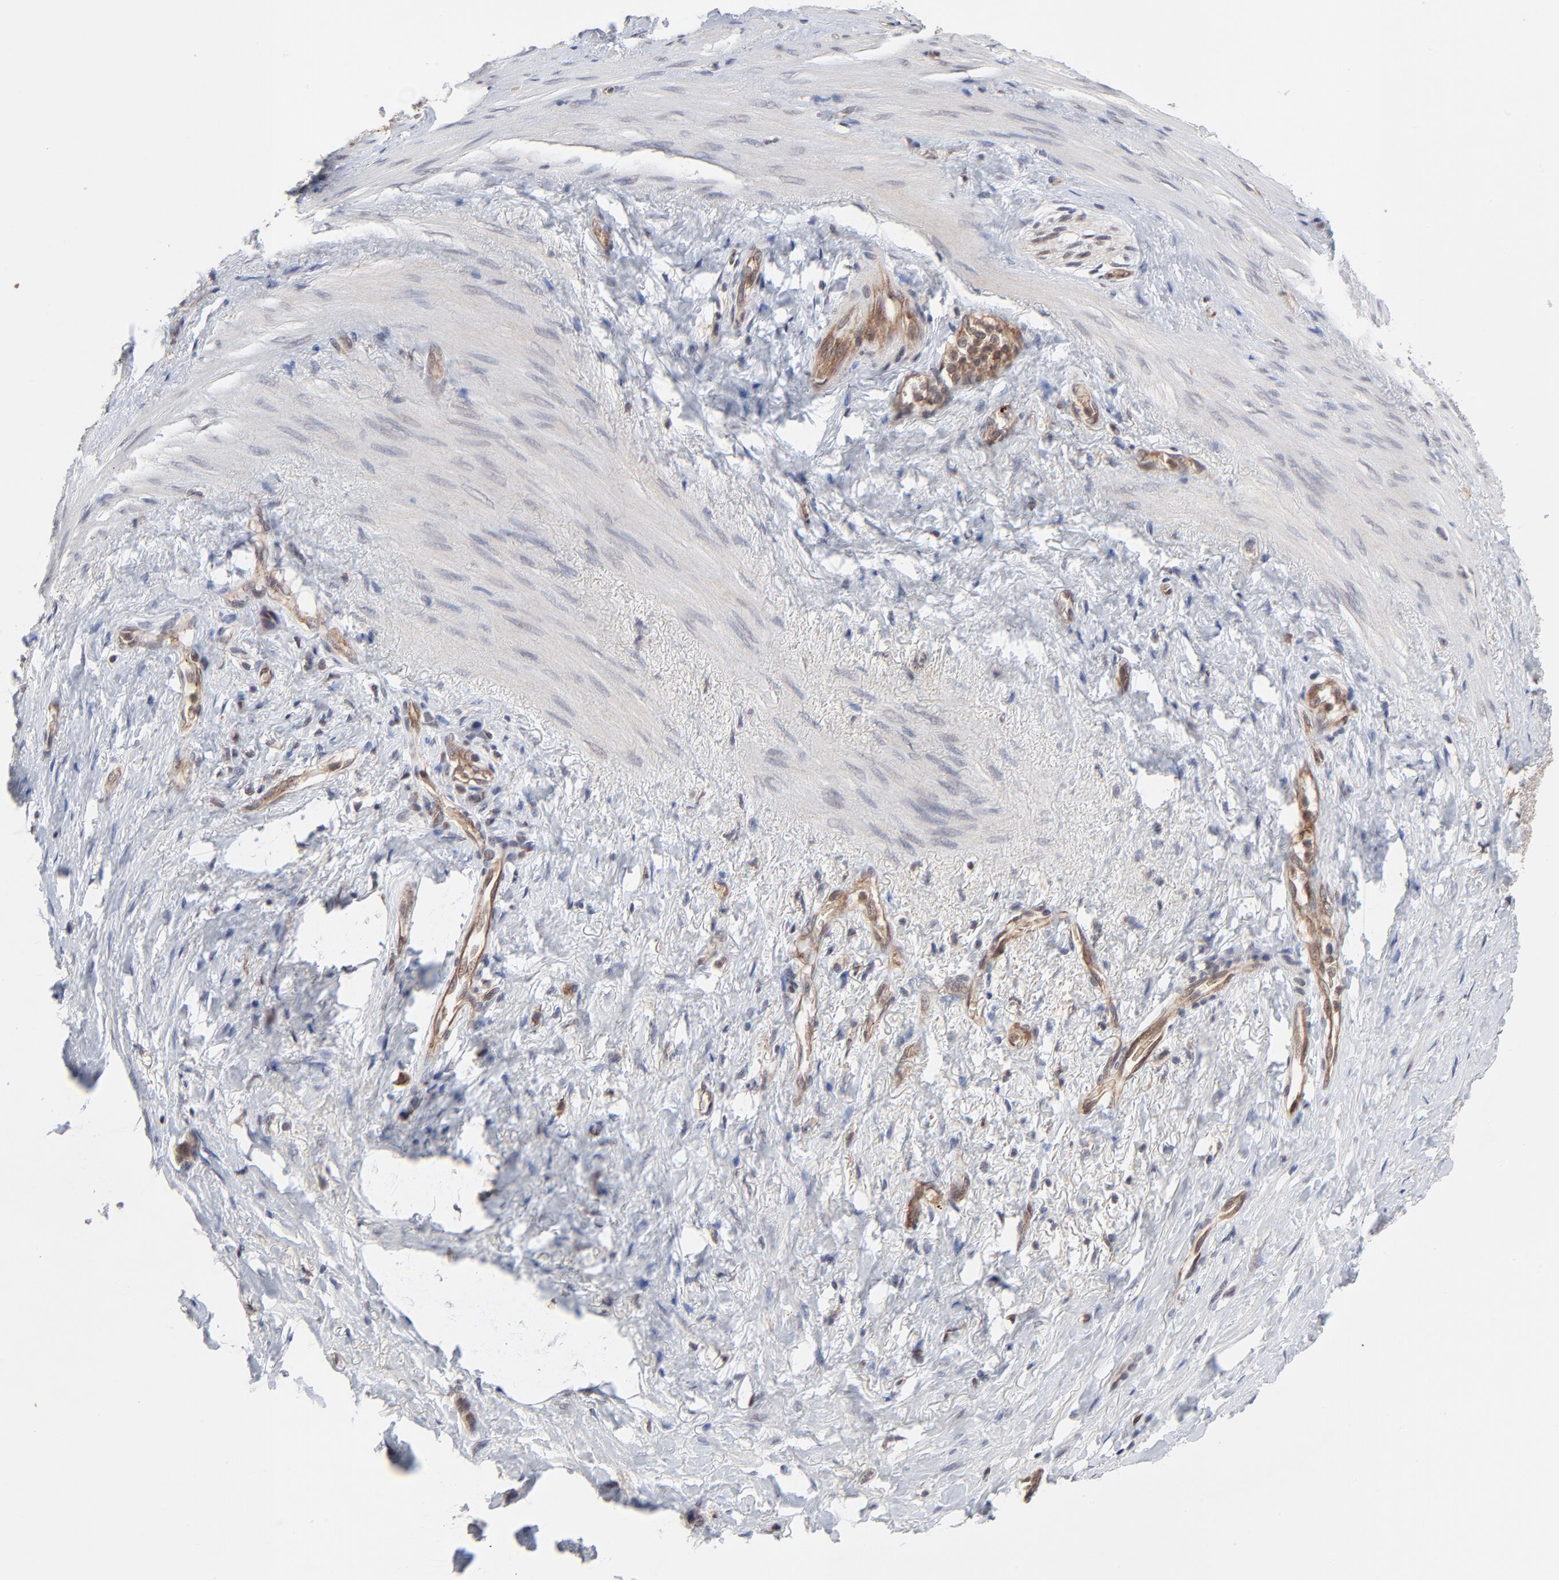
{"staining": {"intensity": "strong", "quantity": ">75%", "location": "cytoplasmic/membranous,nuclear"}, "tissue": "stomach cancer", "cell_type": "Tumor cells", "image_type": "cancer", "snomed": [{"axis": "morphology", "description": "Normal tissue, NOS"}, {"axis": "morphology", "description": "Adenocarcinoma, NOS"}, {"axis": "morphology", "description": "Adenocarcinoma, High grade"}, {"axis": "topography", "description": "Stomach, upper"}, {"axis": "topography", "description": "Stomach"}], "caption": "This is a histology image of immunohistochemistry (IHC) staining of stomach cancer, which shows strong positivity in the cytoplasmic/membranous and nuclear of tumor cells.", "gene": "CASP10", "patient": {"sex": "female", "age": 65}}